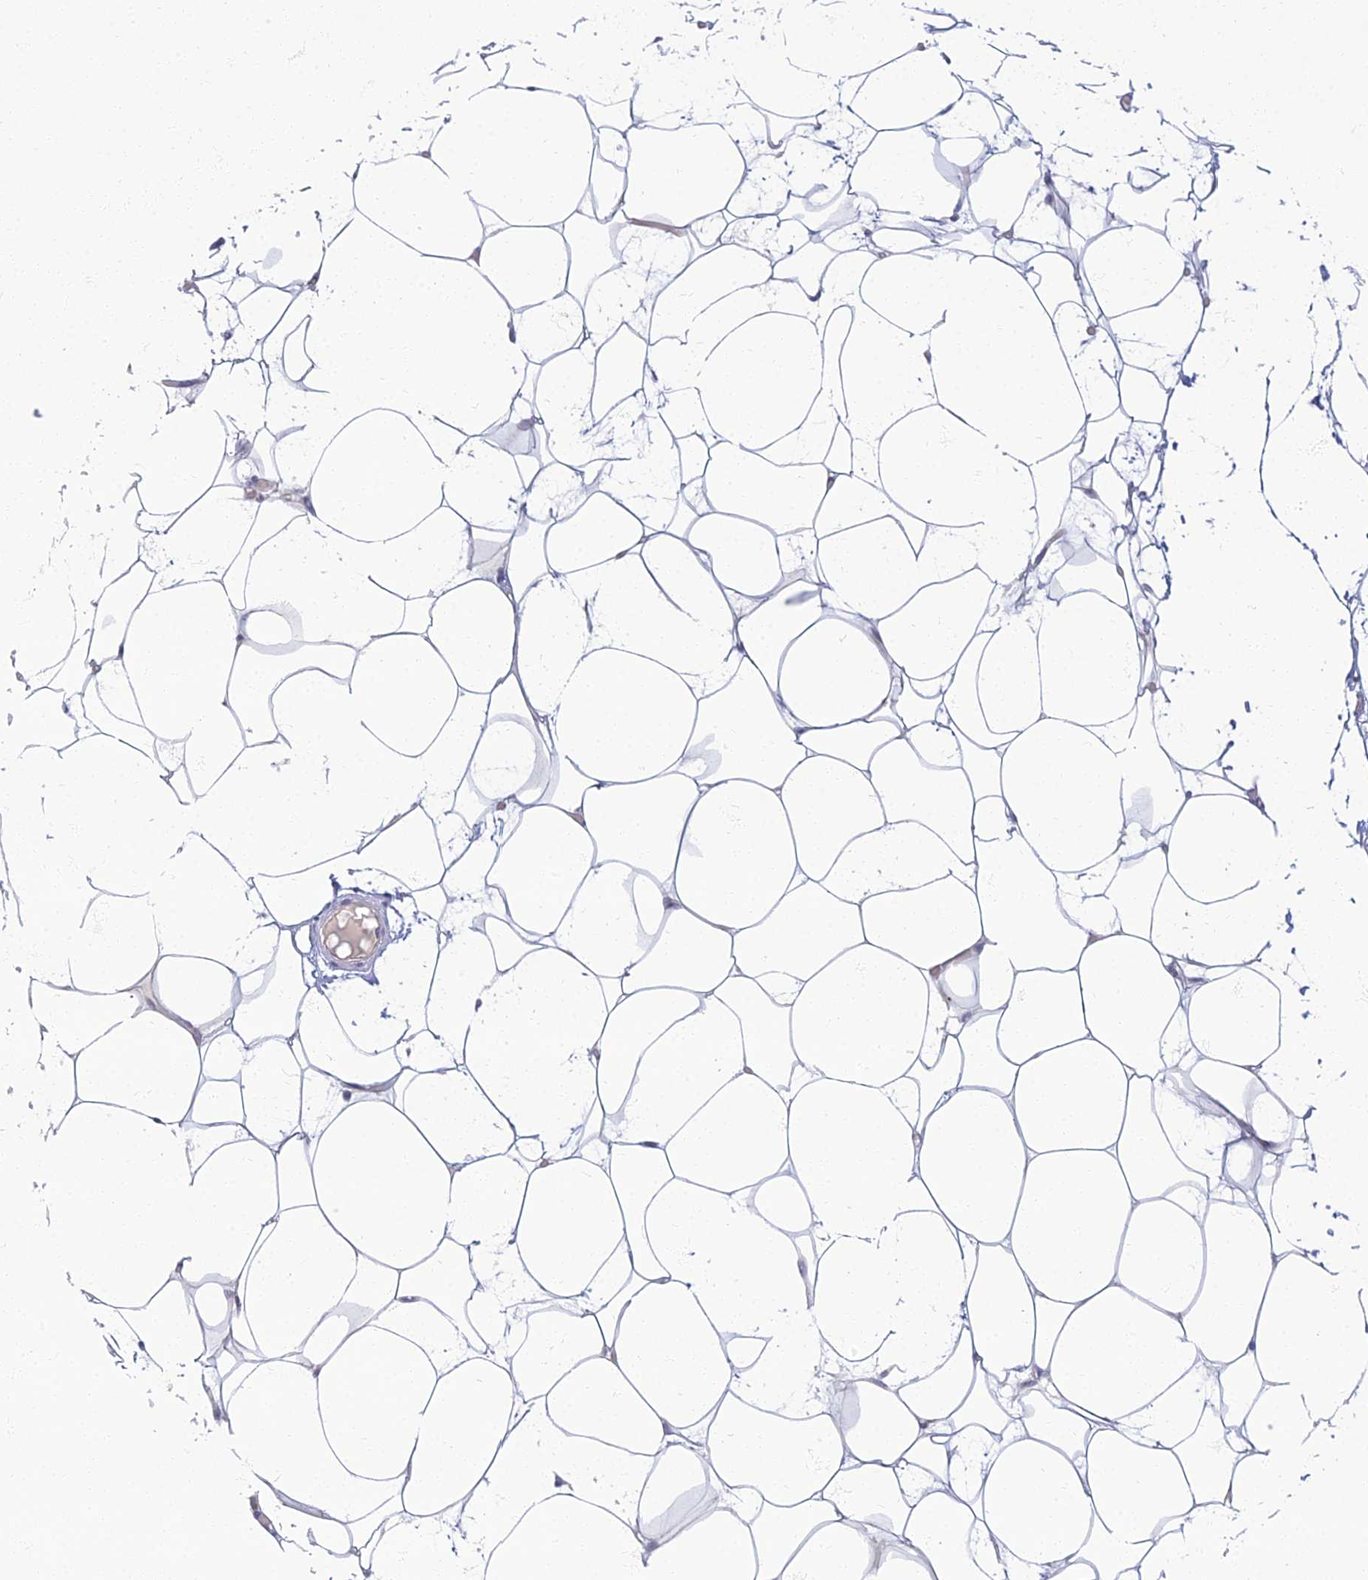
{"staining": {"intensity": "negative", "quantity": "none", "location": "none"}, "tissue": "adipose tissue", "cell_type": "Adipocytes", "image_type": "normal", "snomed": [{"axis": "morphology", "description": "Normal tissue, NOS"}, {"axis": "topography", "description": "Breast"}], "caption": "Adipocytes show no significant protein staining in normal adipose tissue. (Brightfield microscopy of DAB IHC at high magnification).", "gene": "CHMP4B", "patient": {"sex": "female", "age": 23}}